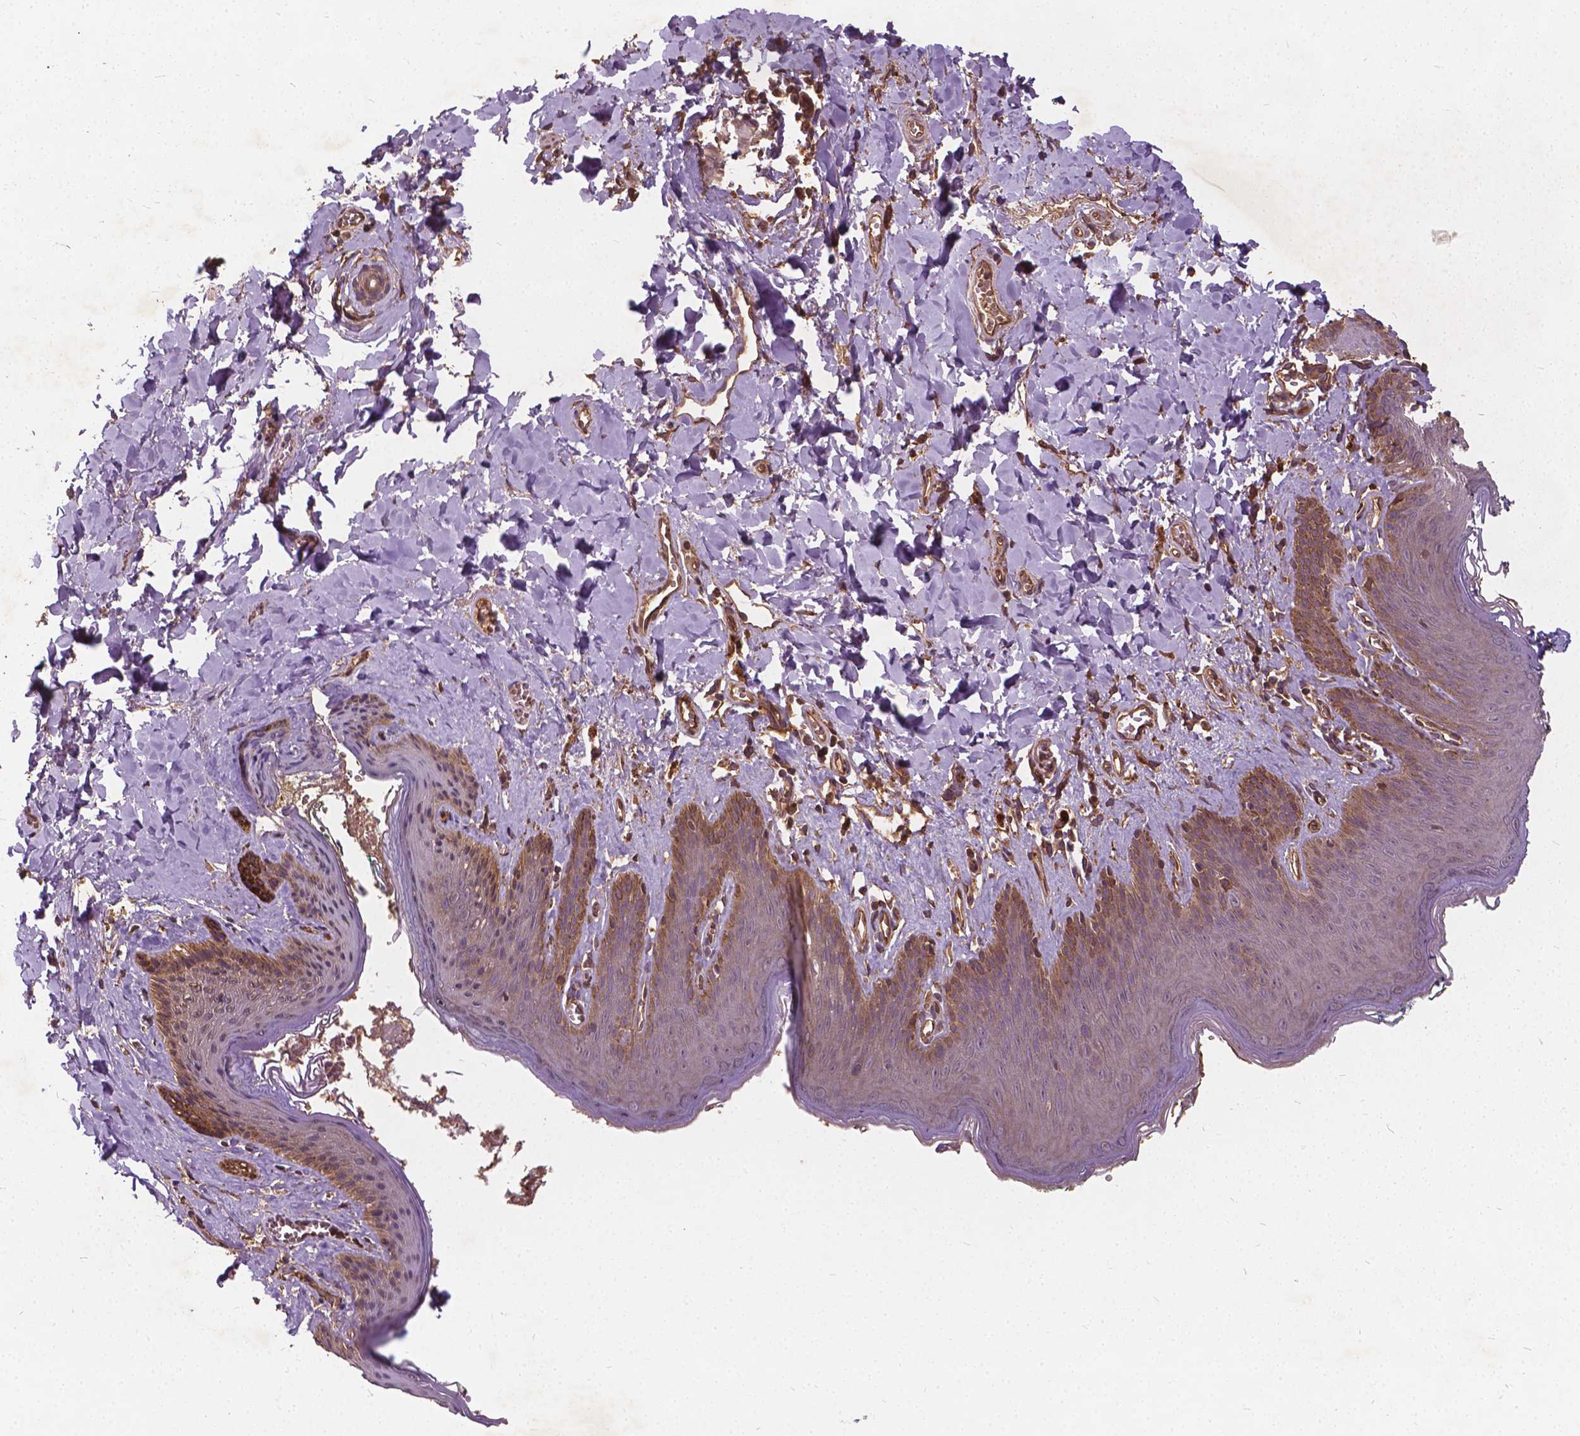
{"staining": {"intensity": "moderate", "quantity": "25%-75%", "location": "cytoplasmic/membranous"}, "tissue": "skin", "cell_type": "Epidermal cells", "image_type": "normal", "snomed": [{"axis": "morphology", "description": "Normal tissue, NOS"}, {"axis": "topography", "description": "Vulva"}, {"axis": "topography", "description": "Peripheral nerve tissue"}], "caption": "The photomicrograph shows staining of unremarkable skin, revealing moderate cytoplasmic/membranous protein expression (brown color) within epidermal cells.", "gene": "UBXN2A", "patient": {"sex": "female", "age": 66}}